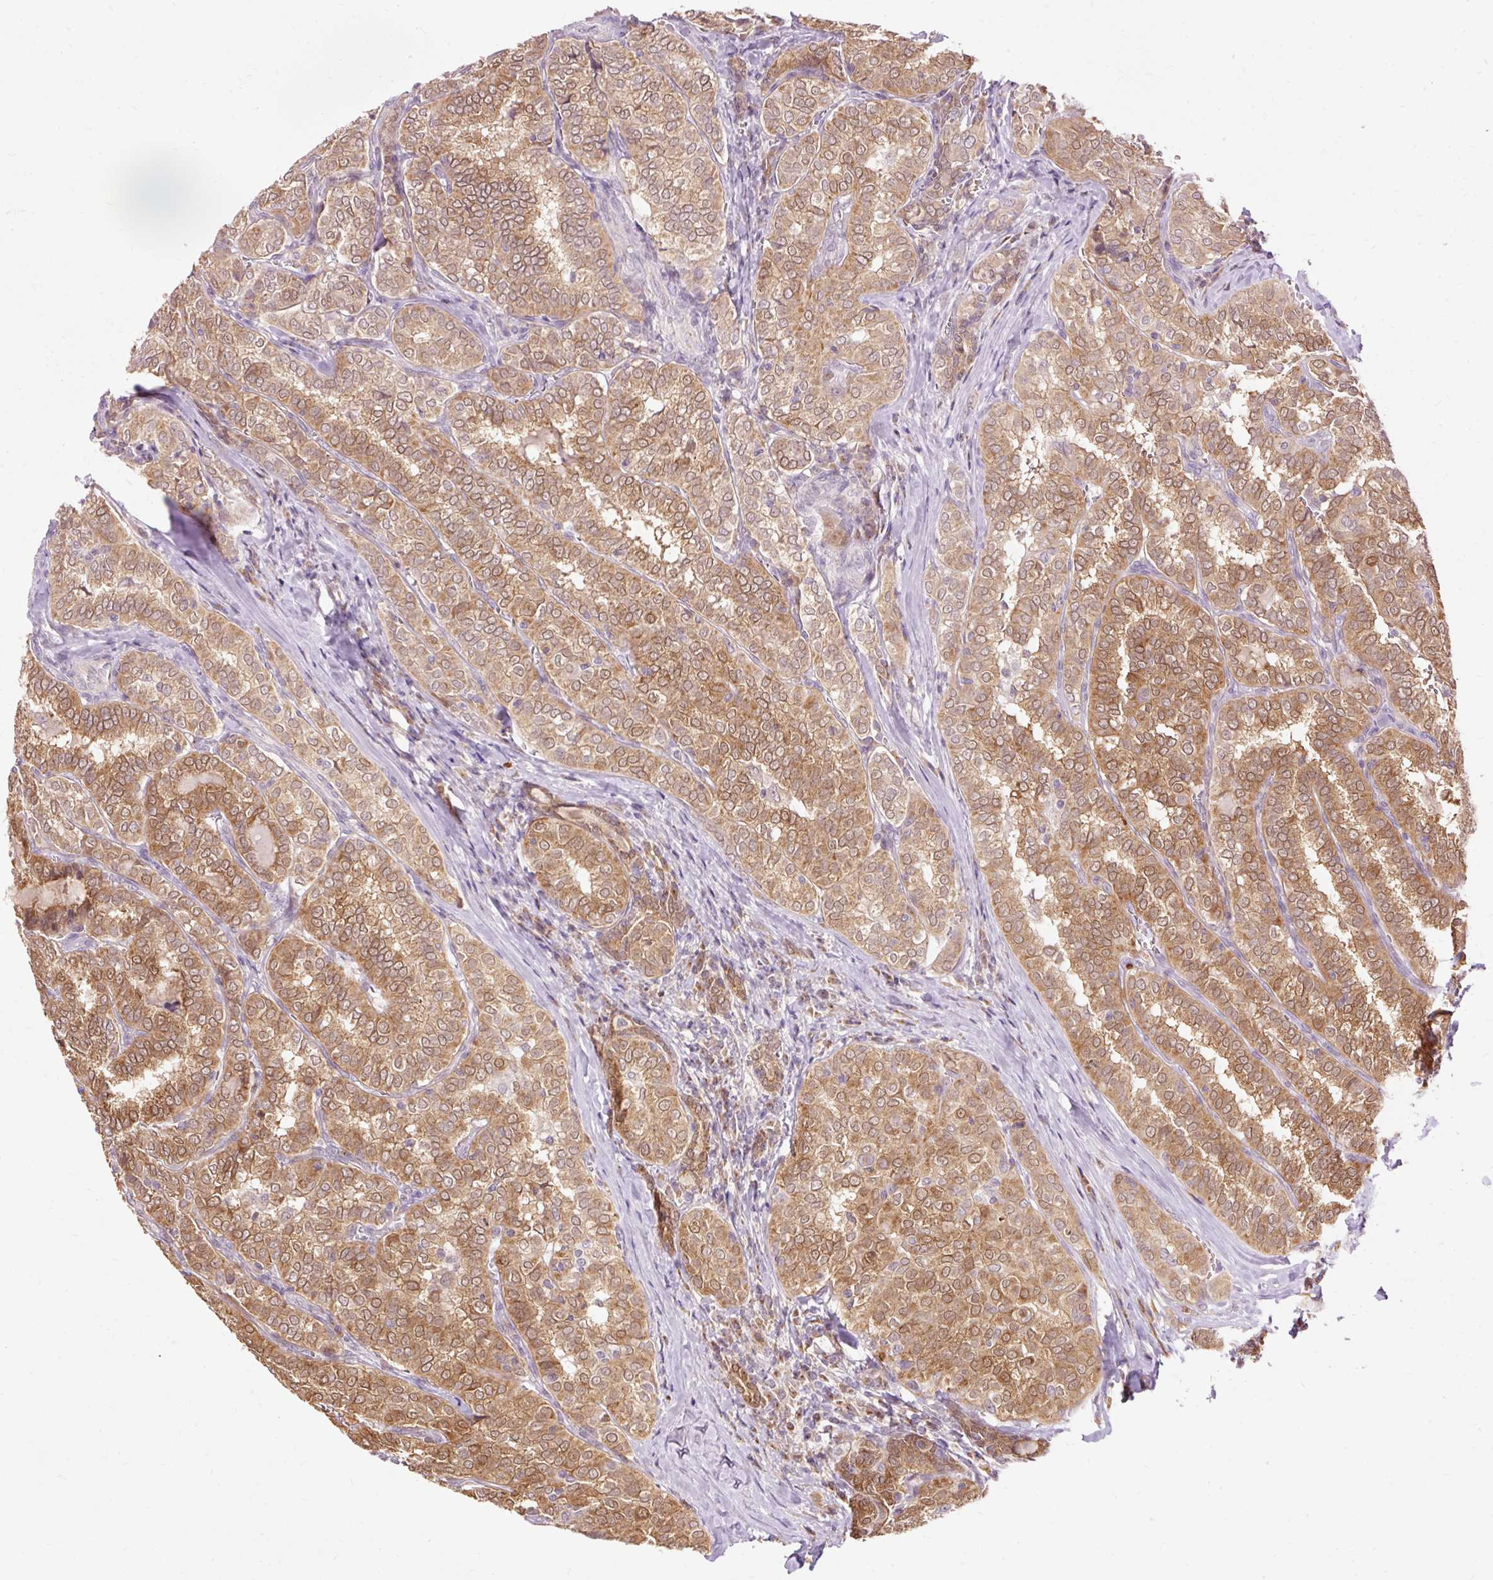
{"staining": {"intensity": "moderate", "quantity": ">75%", "location": "cytoplasmic/membranous,nuclear"}, "tissue": "thyroid cancer", "cell_type": "Tumor cells", "image_type": "cancer", "snomed": [{"axis": "morphology", "description": "Papillary adenocarcinoma, NOS"}, {"axis": "topography", "description": "Thyroid gland"}], "caption": "Human thyroid cancer (papillary adenocarcinoma) stained for a protein (brown) displays moderate cytoplasmic/membranous and nuclear positive expression in approximately >75% of tumor cells.", "gene": "PRDX5", "patient": {"sex": "female", "age": 30}}